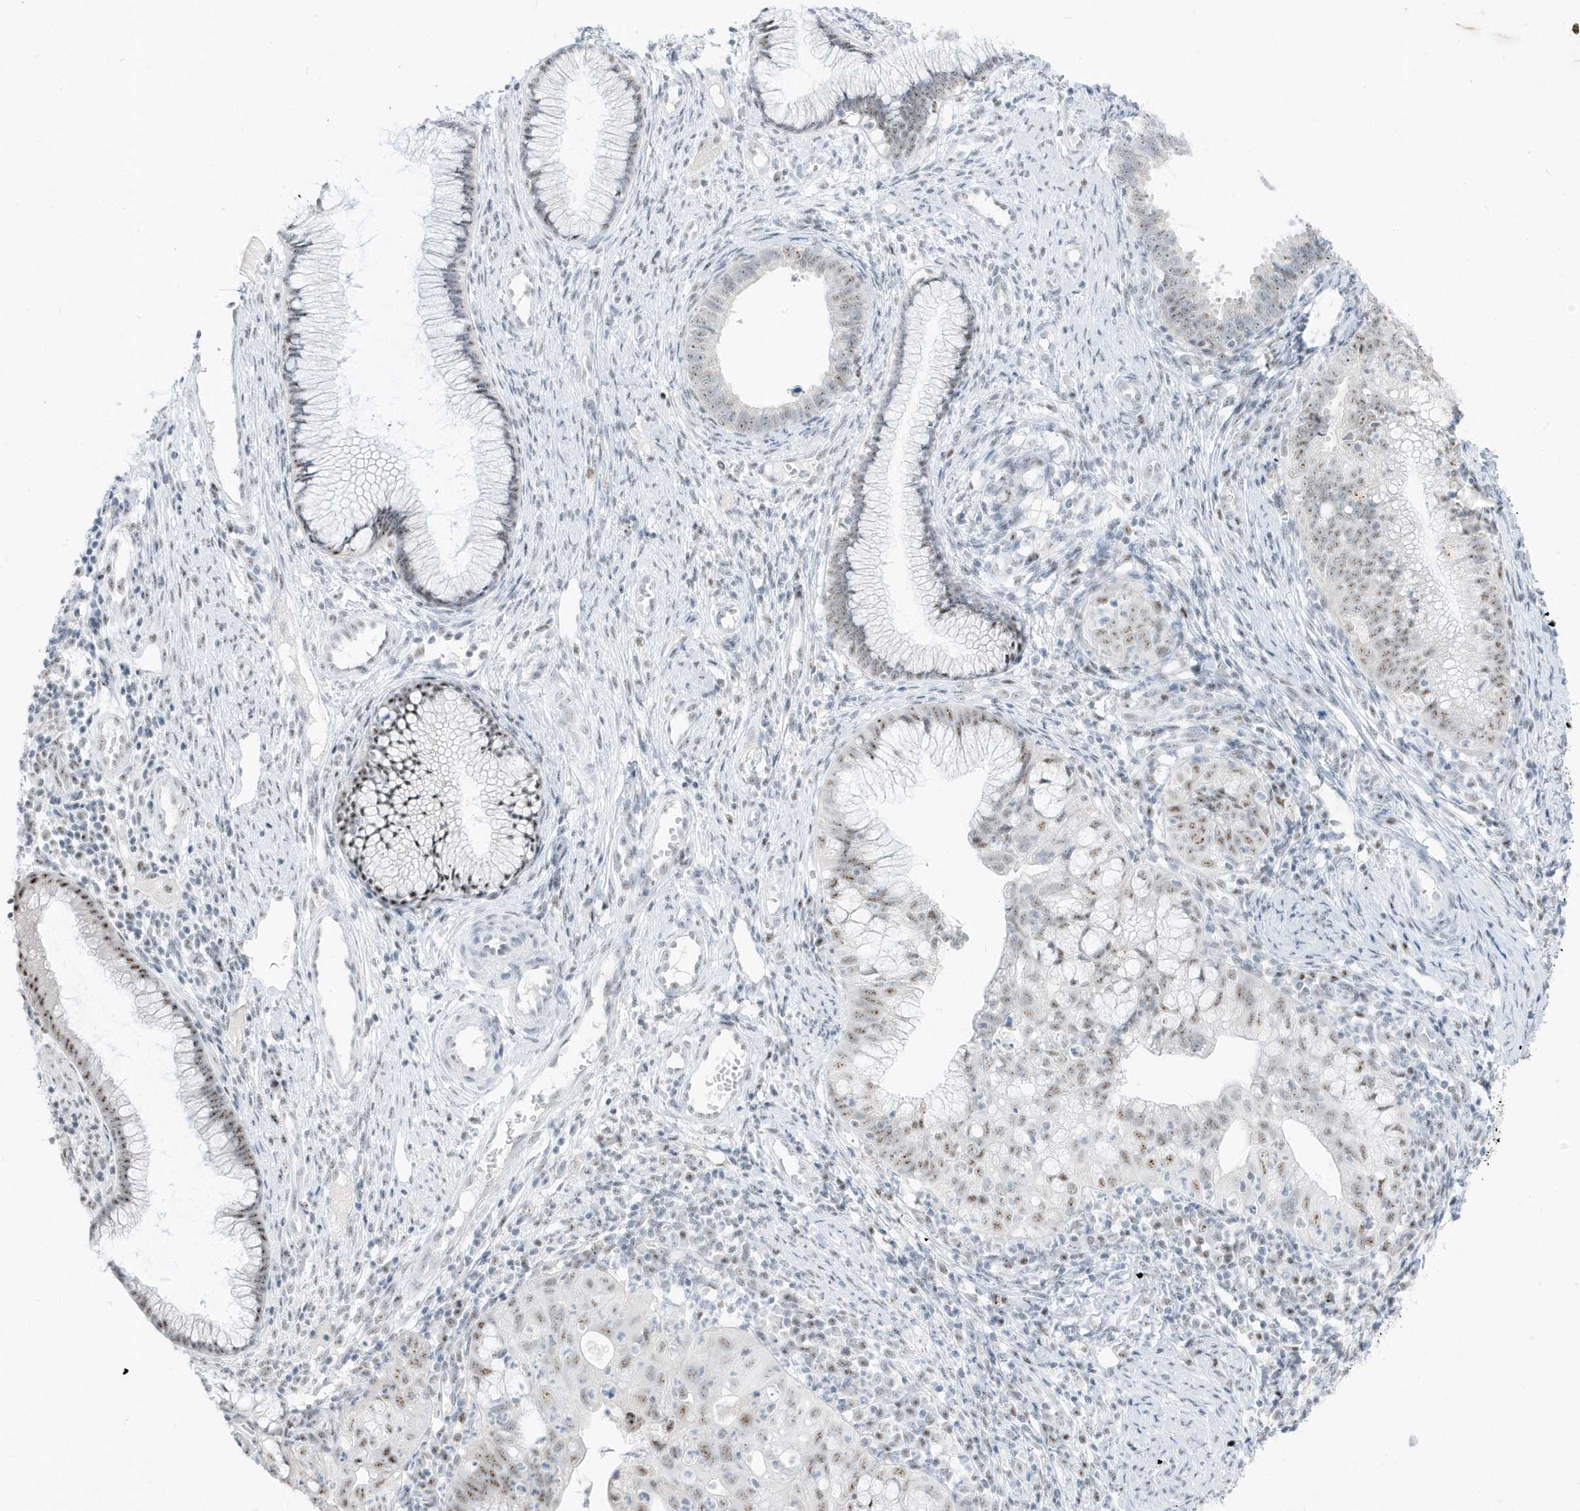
{"staining": {"intensity": "moderate", "quantity": "25%-75%", "location": "nuclear"}, "tissue": "cervical cancer", "cell_type": "Tumor cells", "image_type": "cancer", "snomed": [{"axis": "morphology", "description": "Adenocarcinoma, NOS"}, {"axis": "topography", "description": "Cervix"}], "caption": "Cervical cancer (adenocarcinoma) stained with a protein marker displays moderate staining in tumor cells.", "gene": "PLEKHN1", "patient": {"sex": "female", "age": 36}}